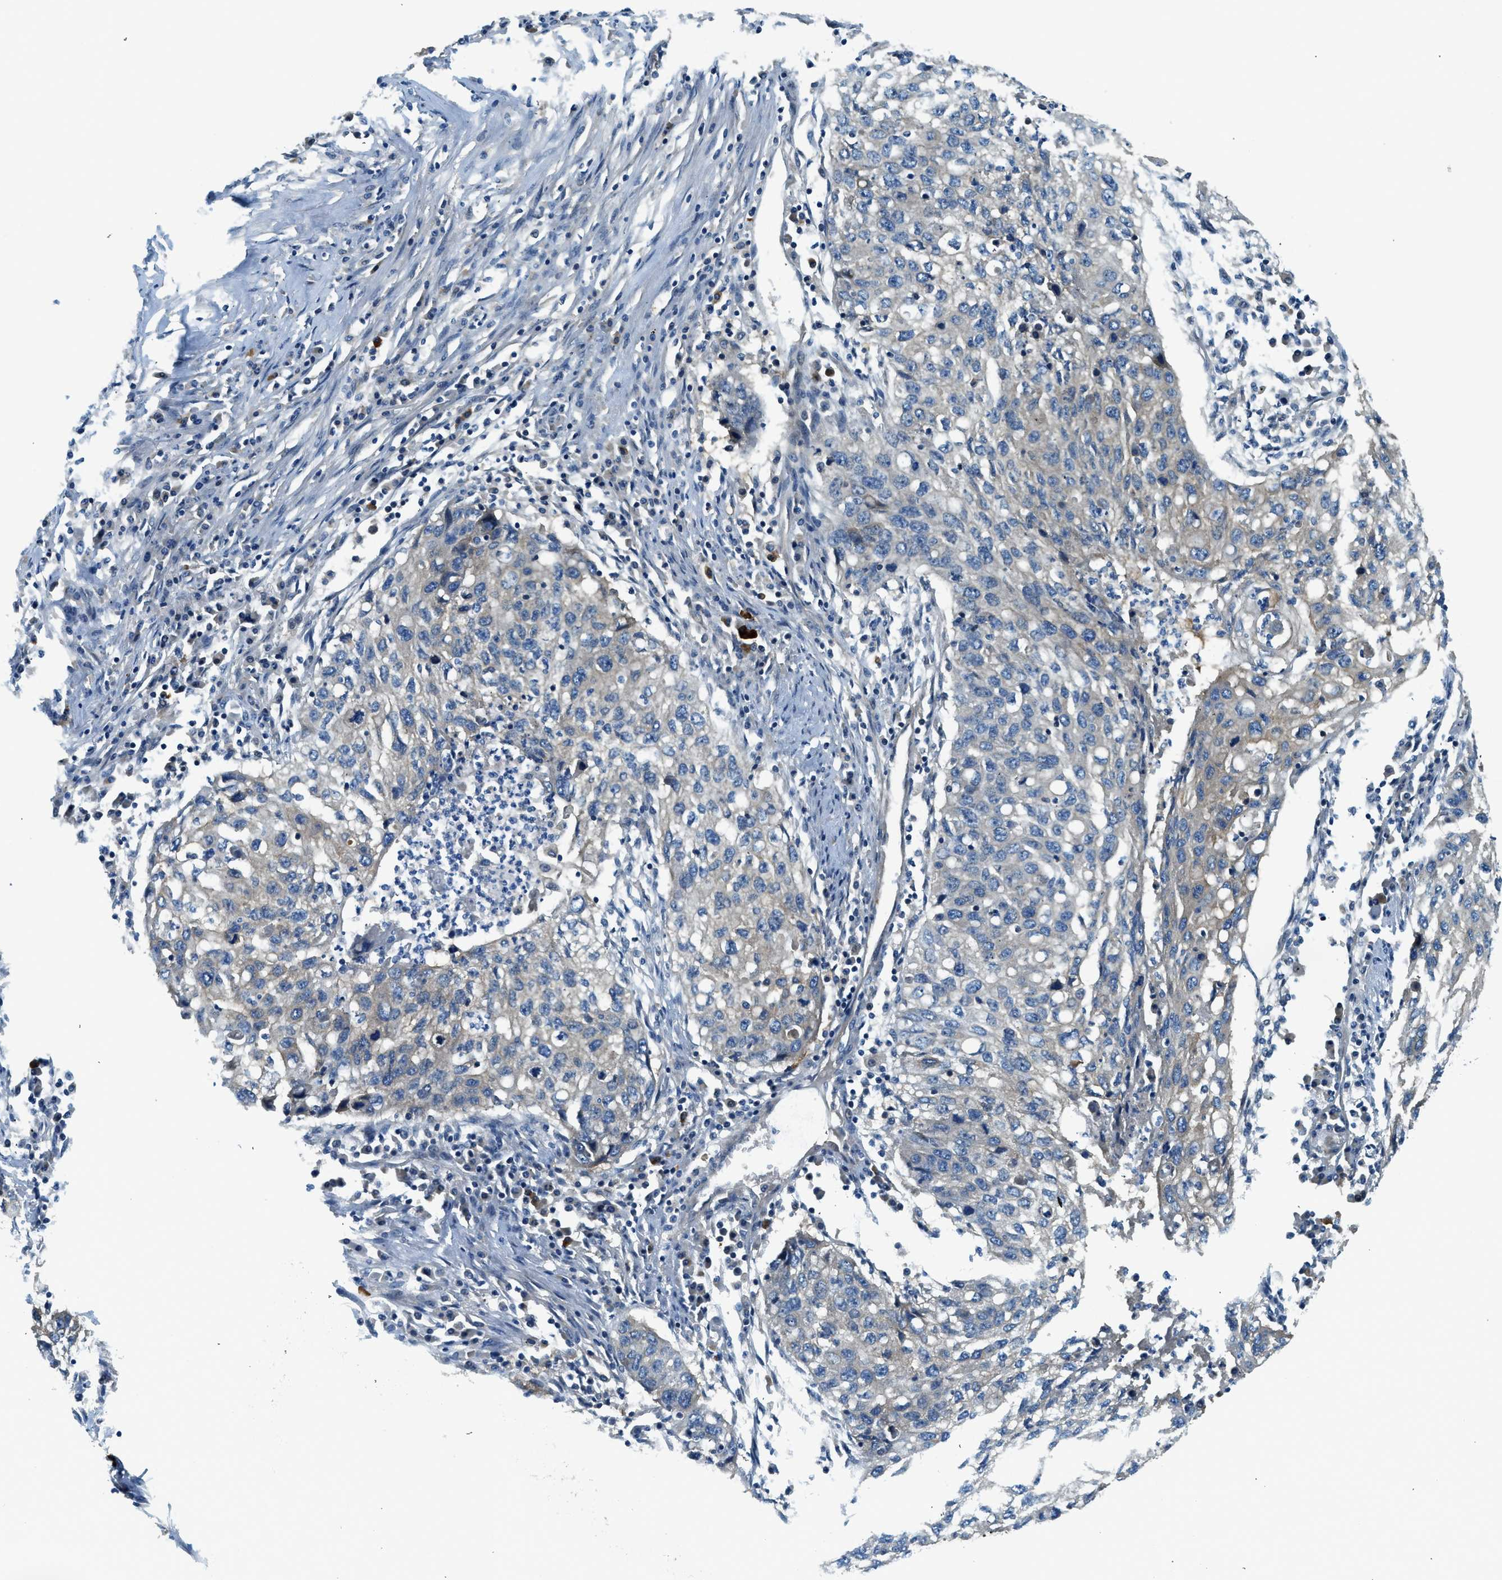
{"staining": {"intensity": "negative", "quantity": "none", "location": "none"}, "tissue": "lung cancer", "cell_type": "Tumor cells", "image_type": "cancer", "snomed": [{"axis": "morphology", "description": "Squamous cell carcinoma, NOS"}, {"axis": "topography", "description": "Lung"}], "caption": "The immunohistochemistry photomicrograph has no significant staining in tumor cells of lung cancer (squamous cell carcinoma) tissue.", "gene": "KCNK1", "patient": {"sex": "female", "age": 63}}